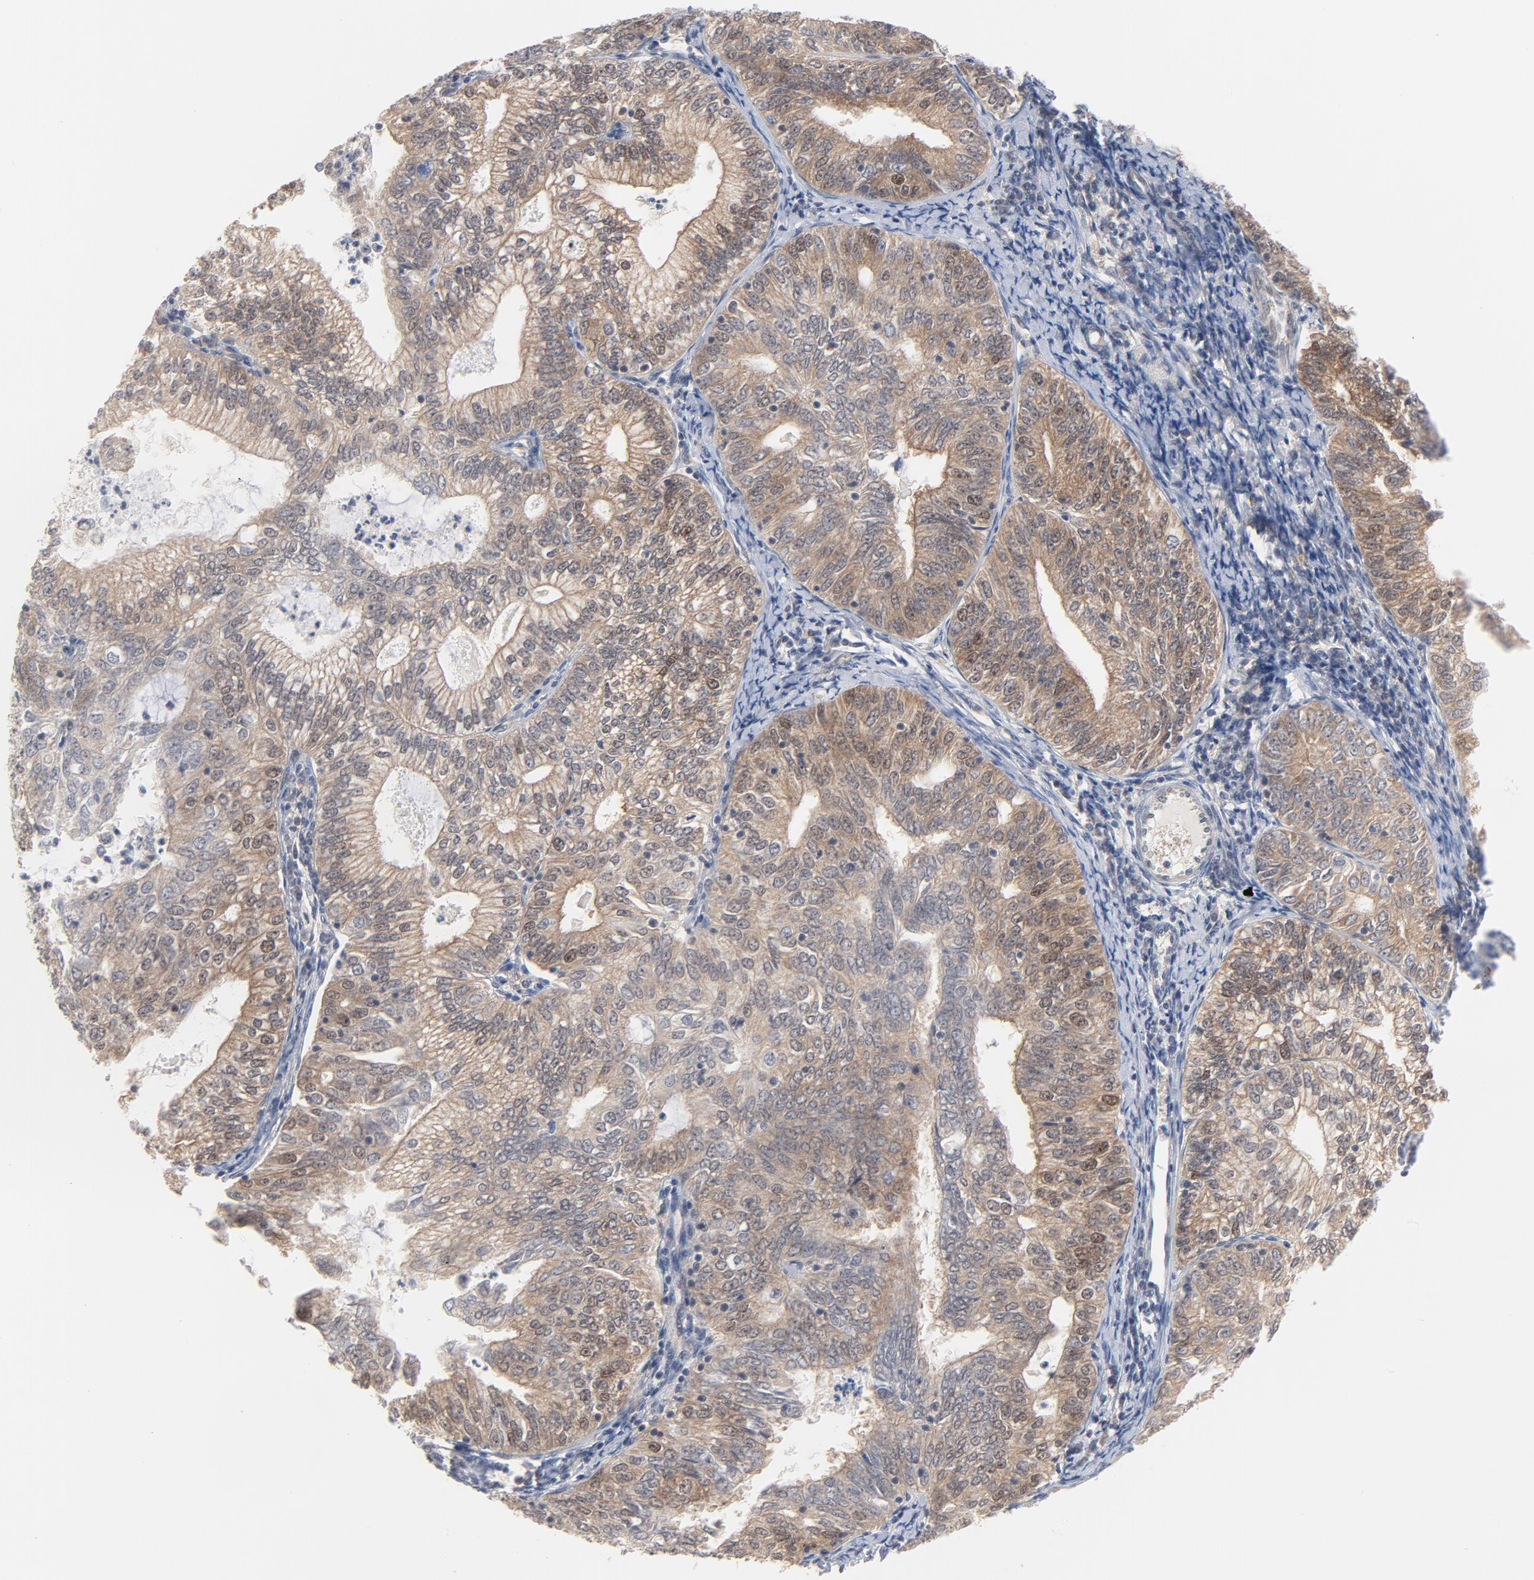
{"staining": {"intensity": "weak", "quantity": "25%-75%", "location": "cytoplasmic/membranous"}, "tissue": "endometrial cancer", "cell_type": "Tumor cells", "image_type": "cancer", "snomed": [{"axis": "morphology", "description": "Adenocarcinoma, NOS"}, {"axis": "topography", "description": "Endometrium"}], "caption": "A micrograph of human endometrial adenocarcinoma stained for a protein reveals weak cytoplasmic/membranous brown staining in tumor cells.", "gene": "UBL4A", "patient": {"sex": "female", "age": 69}}